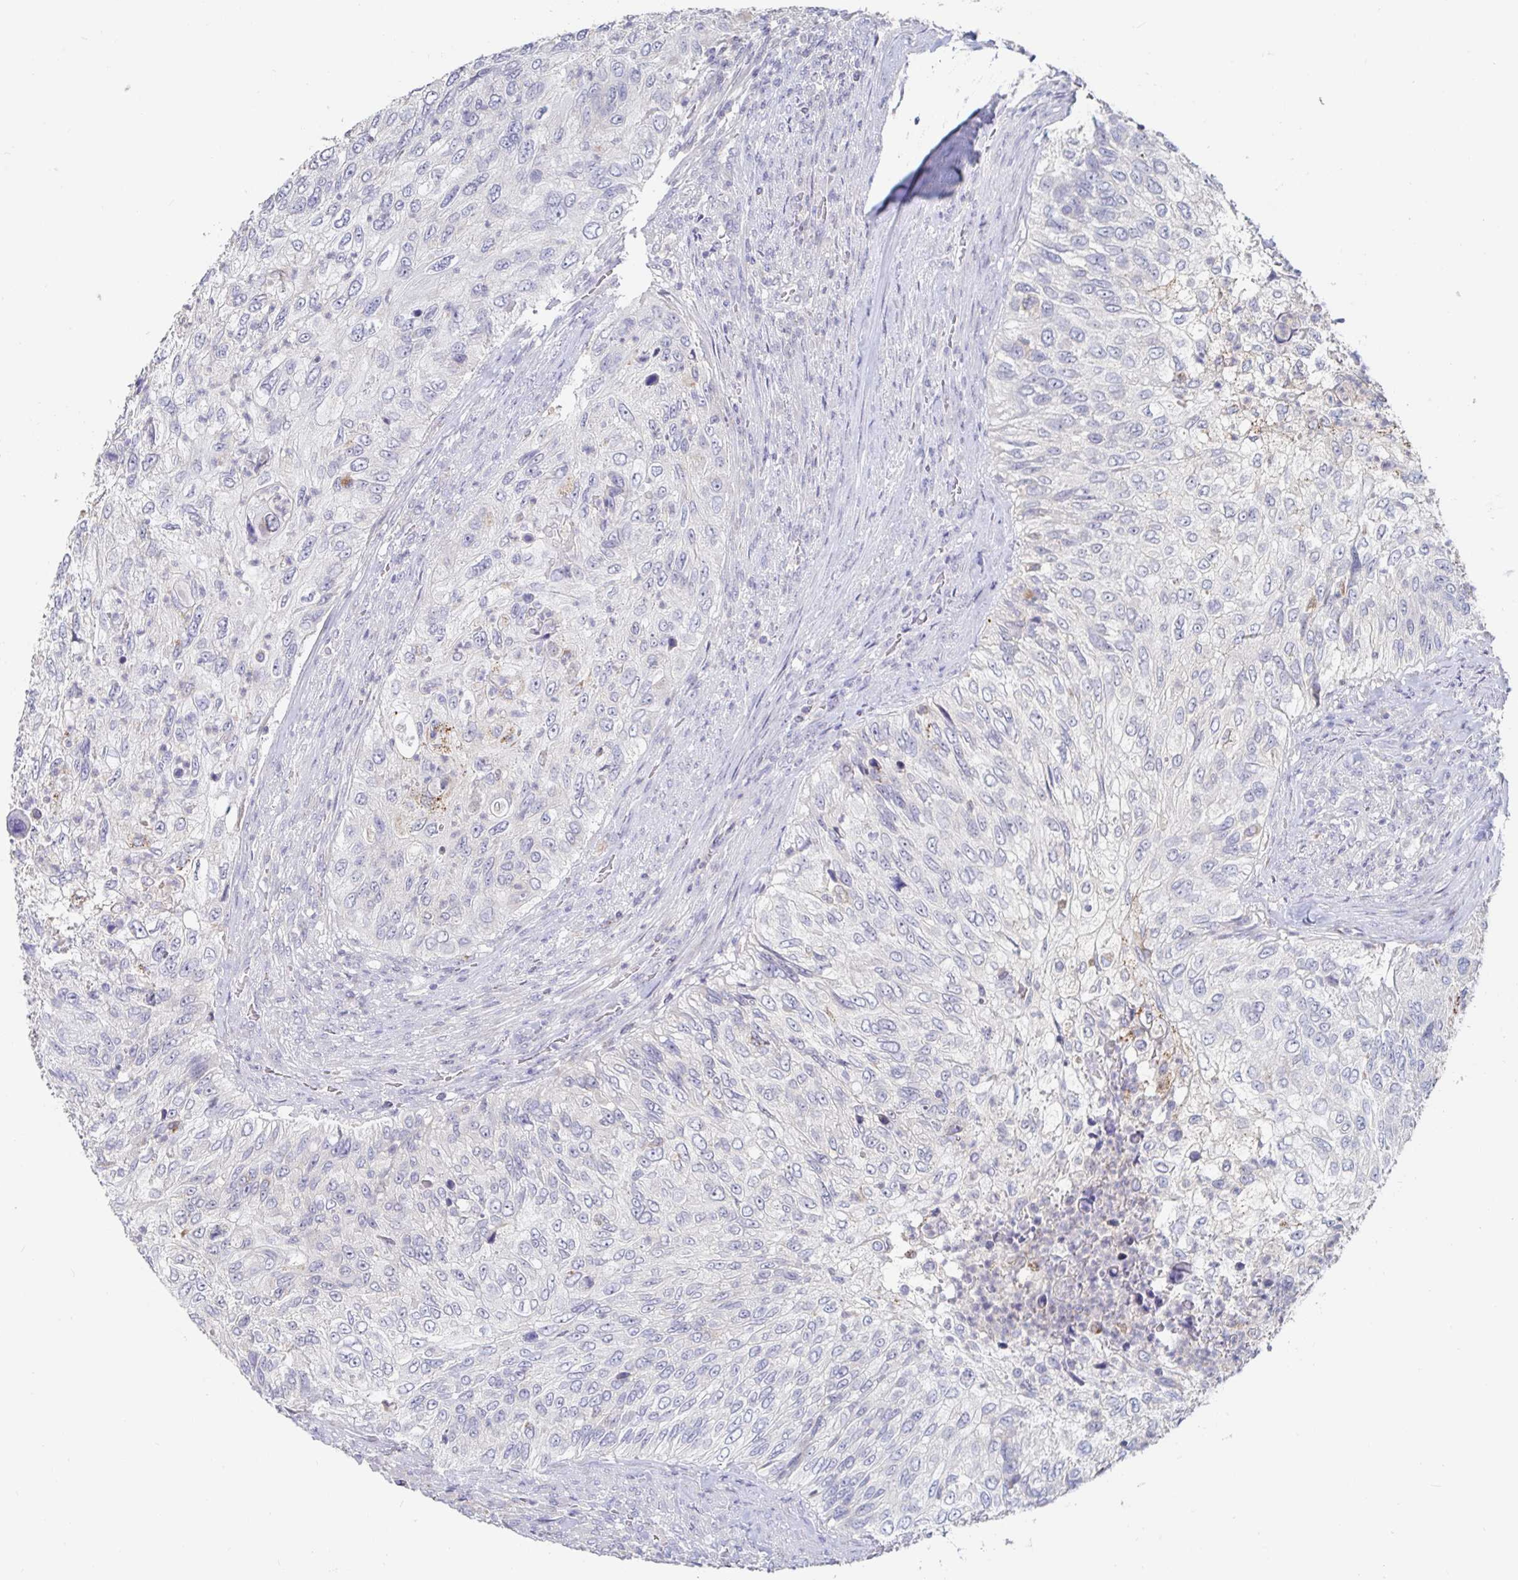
{"staining": {"intensity": "negative", "quantity": "none", "location": "none"}, "tissue": "urothelial cancer", "cell_type": "Tumor cells", "image_type": "cancer", "snomed": [{"axis": "morphology", "description": "Urothelial carcinoma, High grade"}, {"axis": "topography", "description": "Urinary bladder"}], "caption": "DAB (3,3'-diaminobenzidine) immunohistochemical staining of human urothelial carcinoma (high-grade) shows no significant staining in tumor cells.", "gene": "SPPL3", "patient": {"sex": "female", "age": 60}}